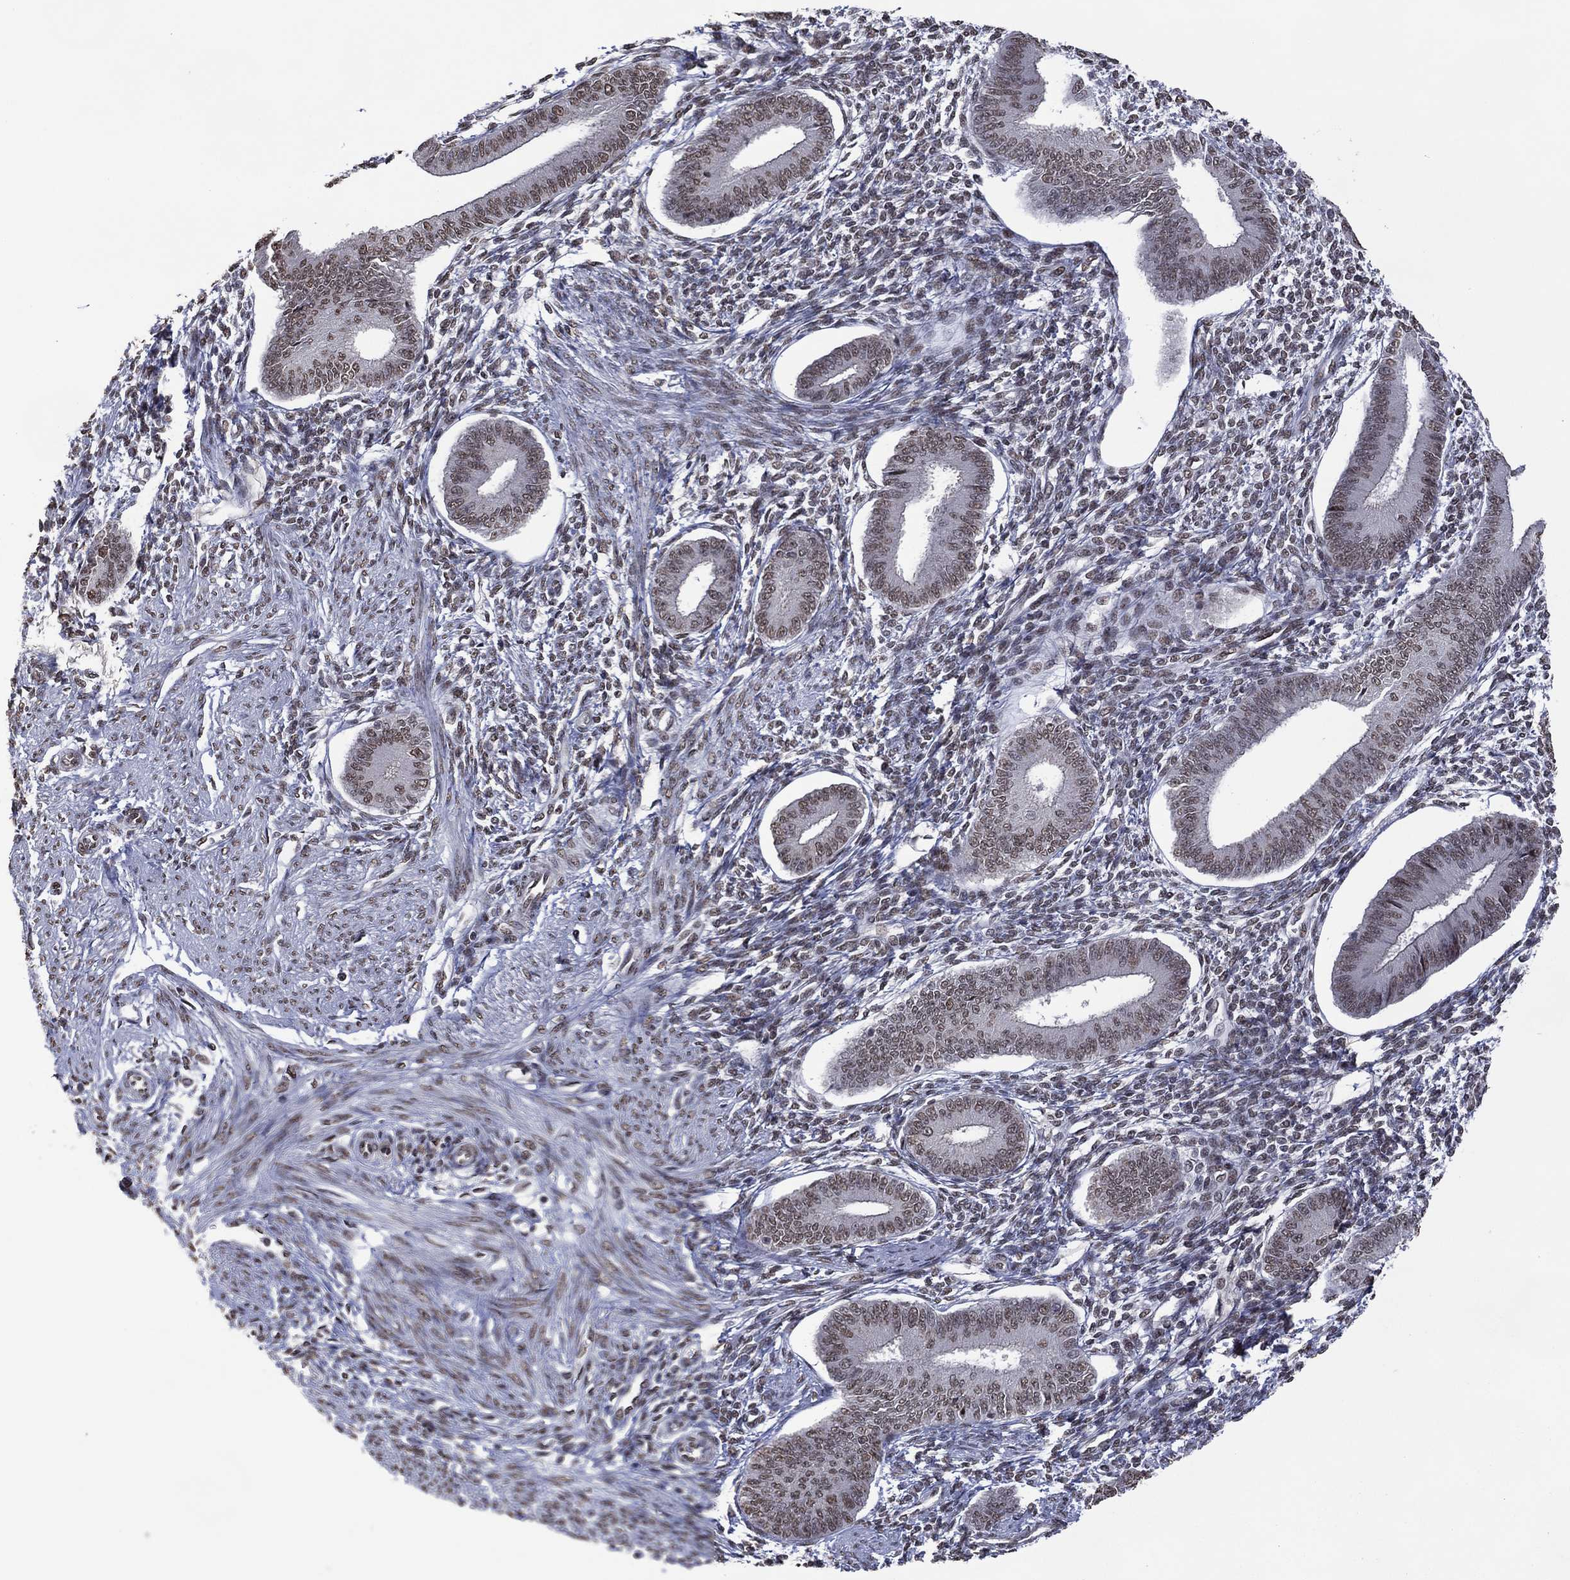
{"staining": {"intensity": "weak", "quantity": "25%-75%", "location": "nuclear"}, "tissue": "endometrium", "cell_type": "Cells in endometrial stroma", "image_type": "normal", "snomed": [{"axis": "morphology", "description": "Normal tissue, NOS"}, {"axis": "topography", "description": "Endometrium"}], "caption": "Protein analysis of benign endometrium shows weak nuclear positivity in about 25%-75% of cells in endometrial stroma. (brown staining indicates protein expression, while blue staining denotes nuclei).", "gene": "EHMT1", "patient": {"sex": "female", "age": 39}}